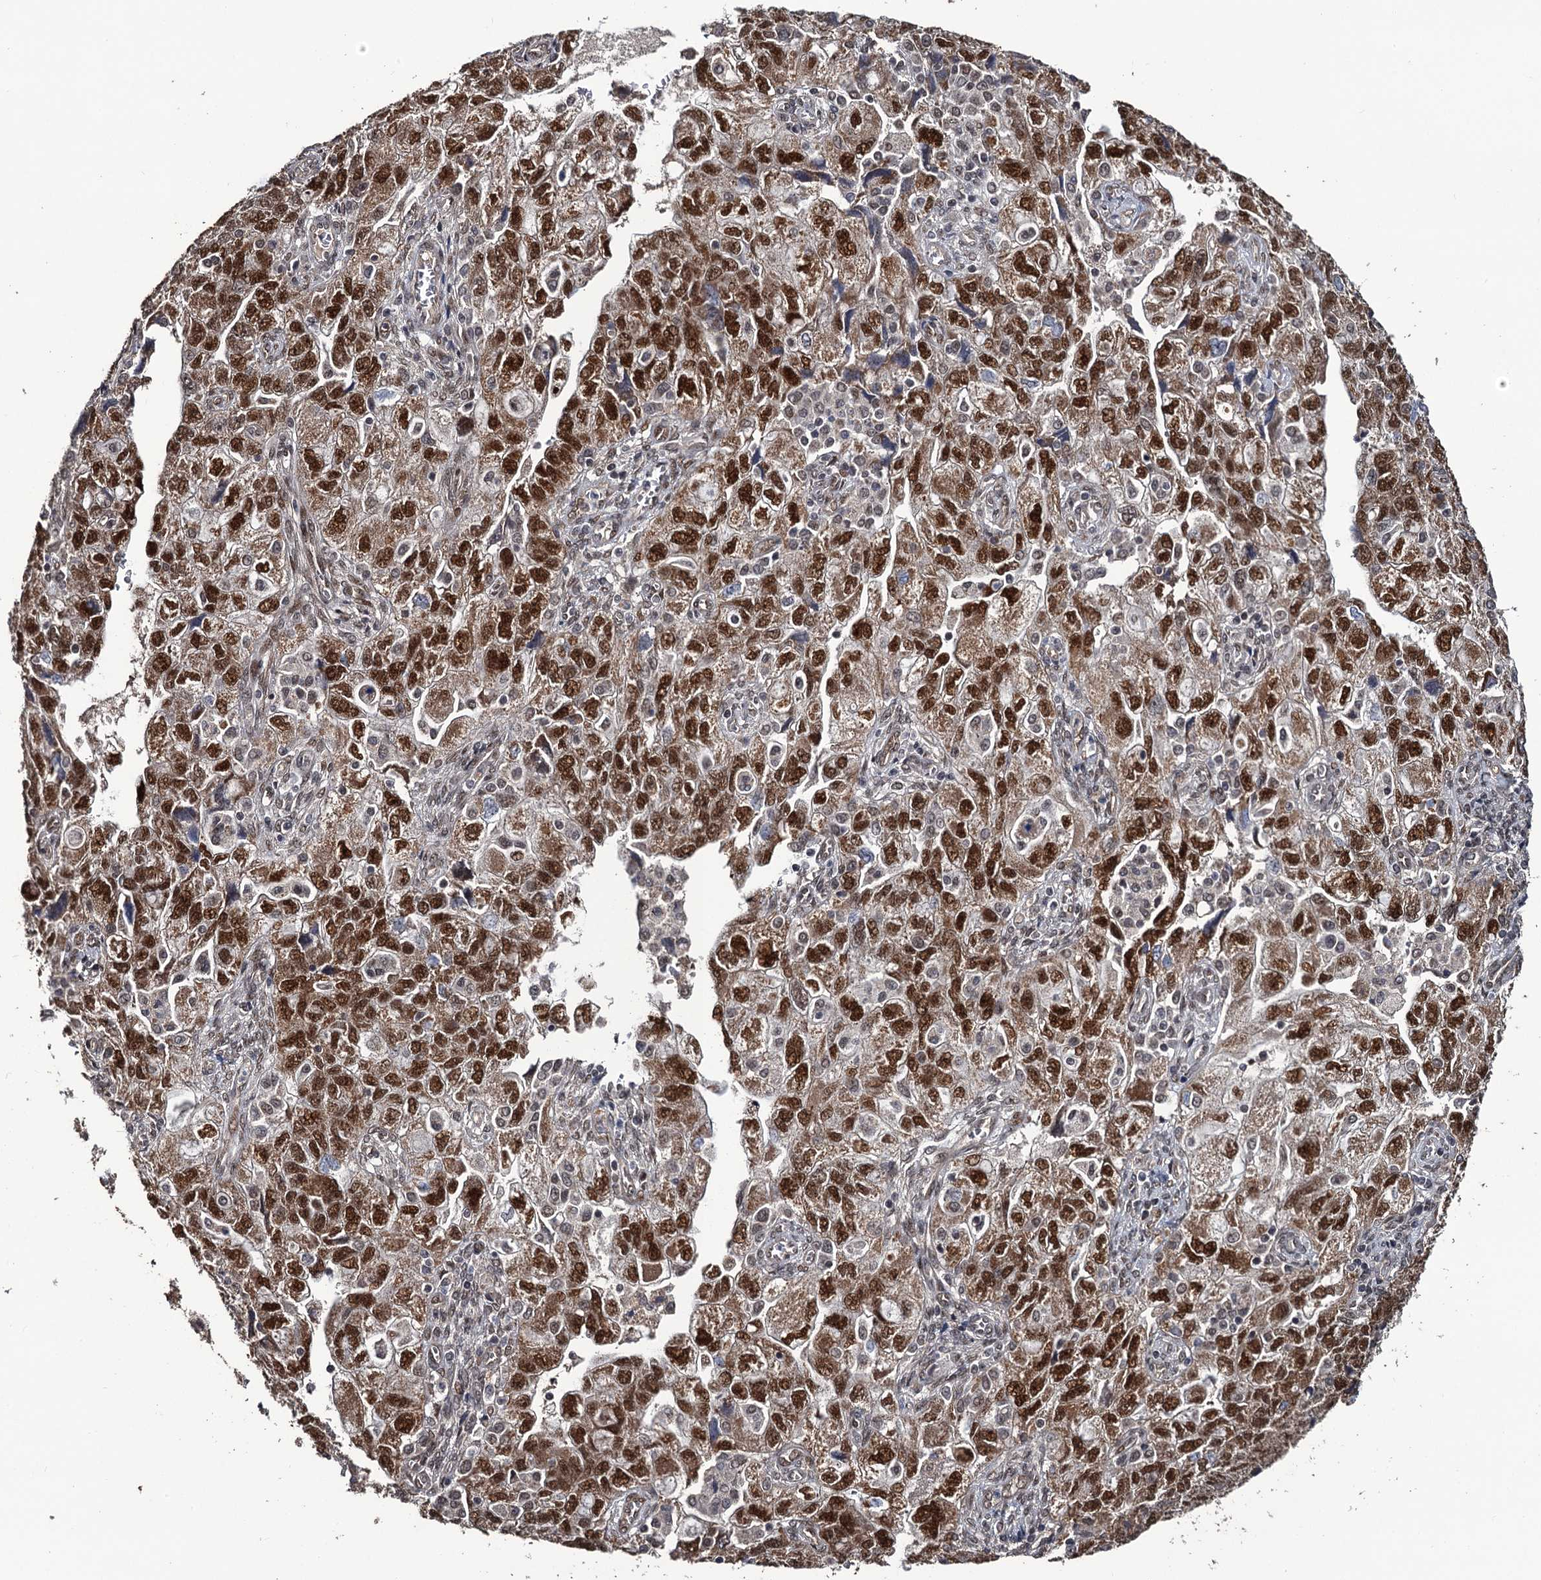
{"staining": {"intensity": "strong", "quantity": ">75%", "location": "nuclear"}, "tissue": "ovarian cancer", "cell_type": "Tumor cells", "image_type": "cancer", "snomed": [{"axis": "morphology", "description": "Carcinoma, NOS"}, {"axis": "morphology", "description": "Cystadenocarcinoma, serous, NOS"}, {"axis": "topography", "description": "Ovary"}], "caption": "This photomicrograph exhibits serous cystadenocarcinoma (ovarian) stained with immunohistochemistry (IHC) to label a protein in brown. The nuclear of tumor cells show strong positivity for the protein. Nuclei are counter-stained blue.", "gene": "LRRC63", "patient": {"sex": "female", "age": 69}}